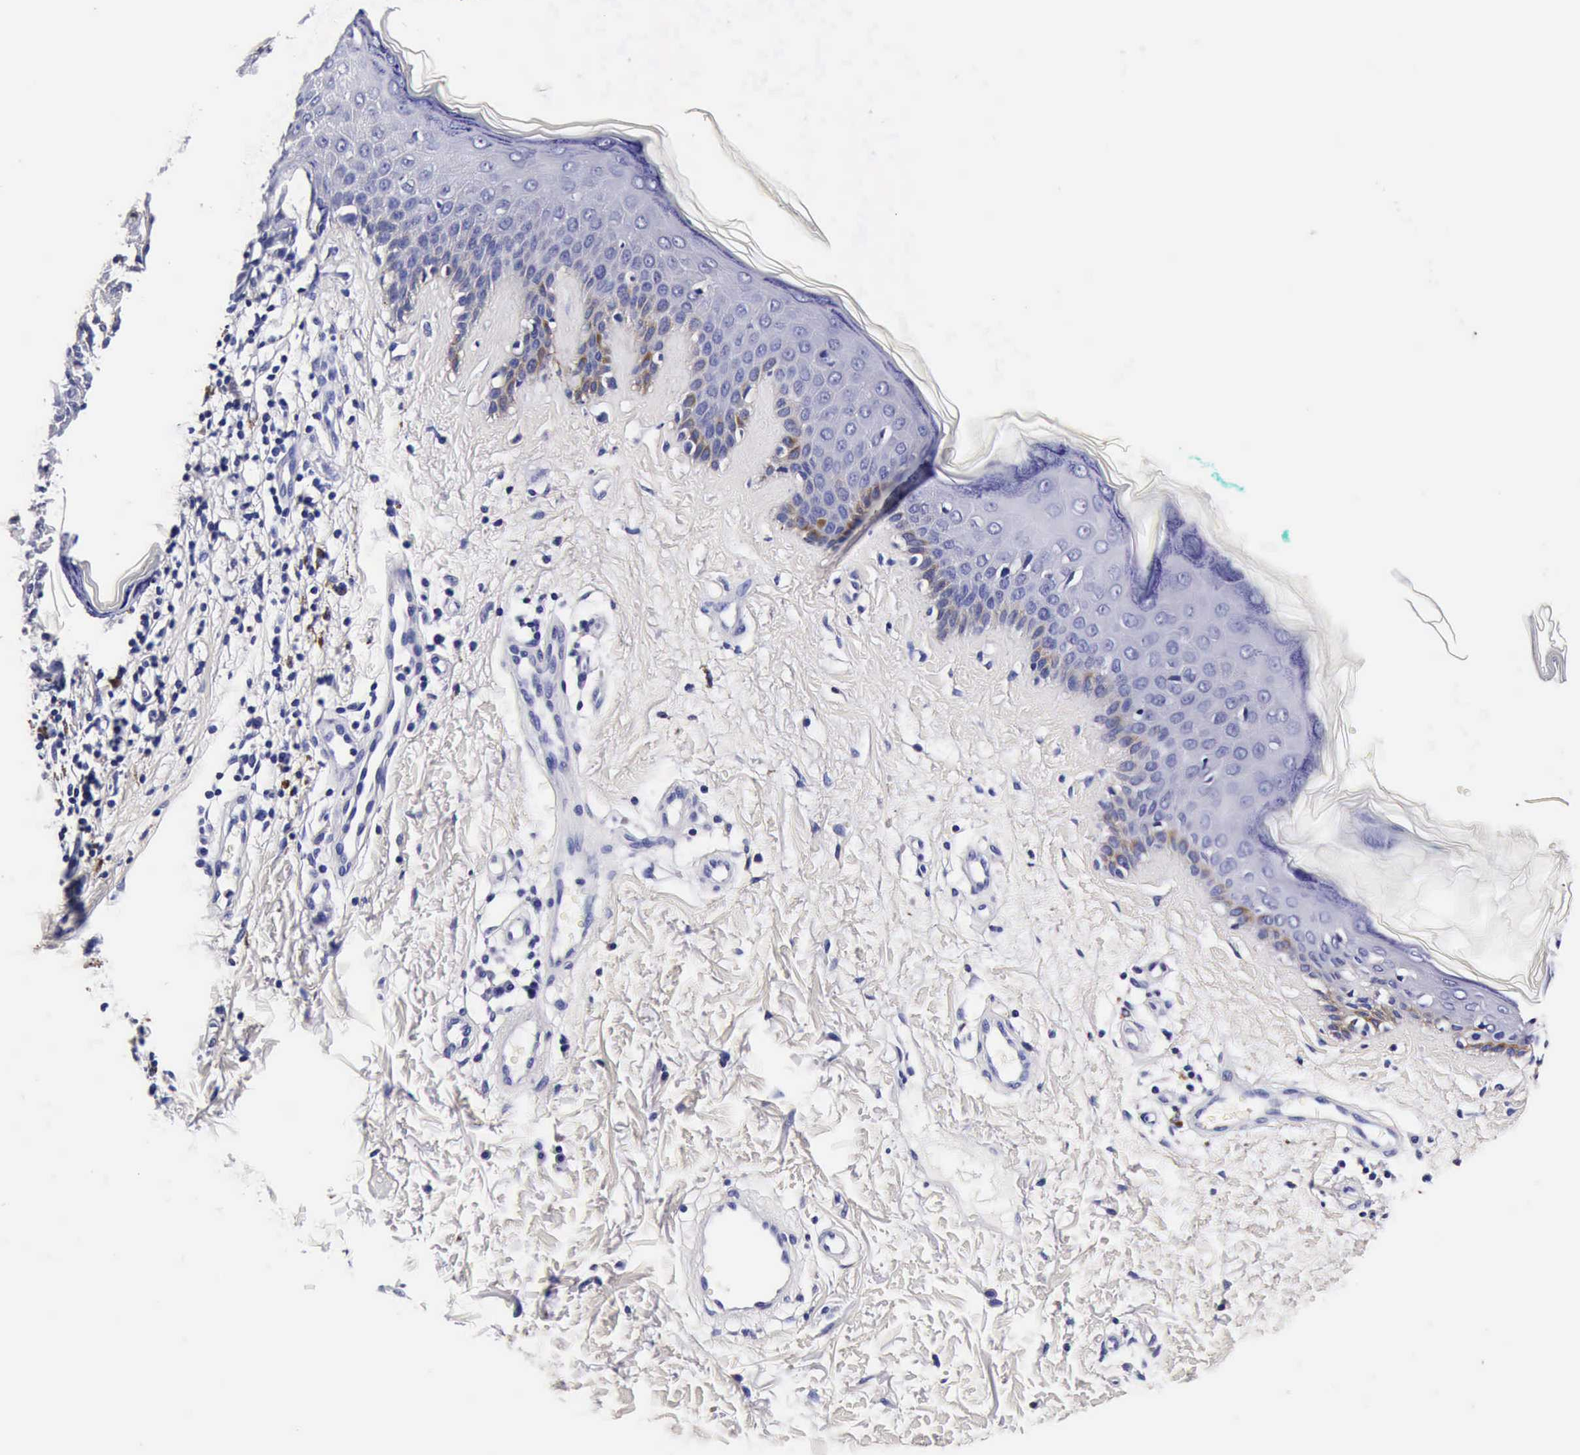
{"staining": {"intensity": "negative", "quantity": "none", "location": "none"}, "tissue": "melanoma", "cell_type": "Tumor cells", "image_type": "cancer", "snomed": [{"axis": "morphology", "description": "Malignant melanoma, NOS"}, {"axis": "topography", "description": "Skin"}], "caption": "The immunohistochemistry (IHC) micrograph has no significant positivity in tumor cells of melanoma tissue.", "gene": "IAPP", "patient": {"sex": "male", "age": 49}}